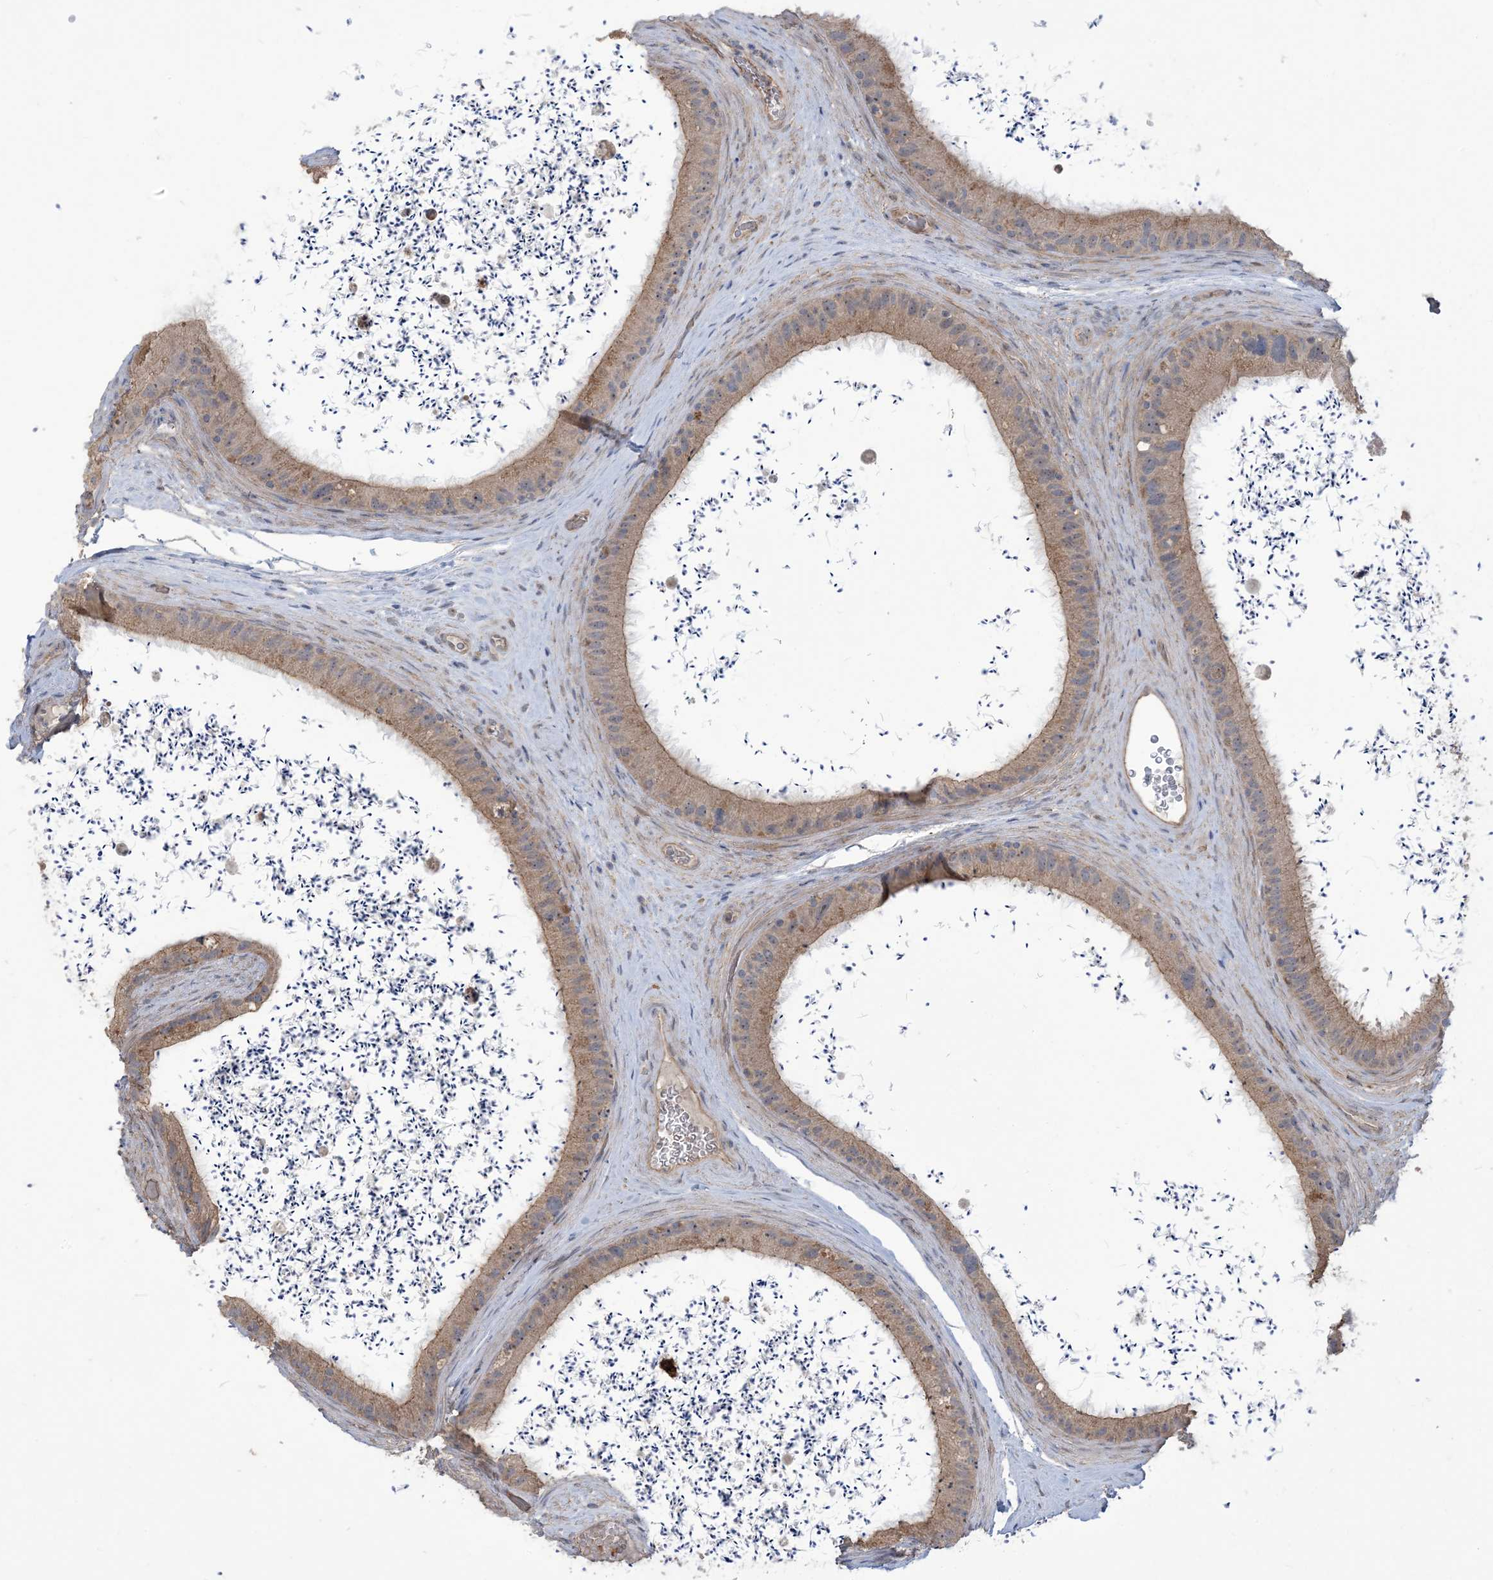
{"staining": {"intensity": "weak", "quantity": "25%-75%", "location": "cytoplasmic/membranous"}, "tissue": "epididymis", "cell_type": "Glandular cells", "image_type": "normal", "snomed": [{"axis": "morphology", "description": "Normal tissue, NOS"}, {"axis": "topography", "description": "Epididymis, spermatic cord, NOS"}], "caption": "This image displays immunohistochemistry (IHC) staining of normal epididymis, with low weak cytoplasmic/membranous positivity in about 25%-75% of glandular cells.", "gene": "KLHL18", "patient": {"sex": "male", "age": 50}}